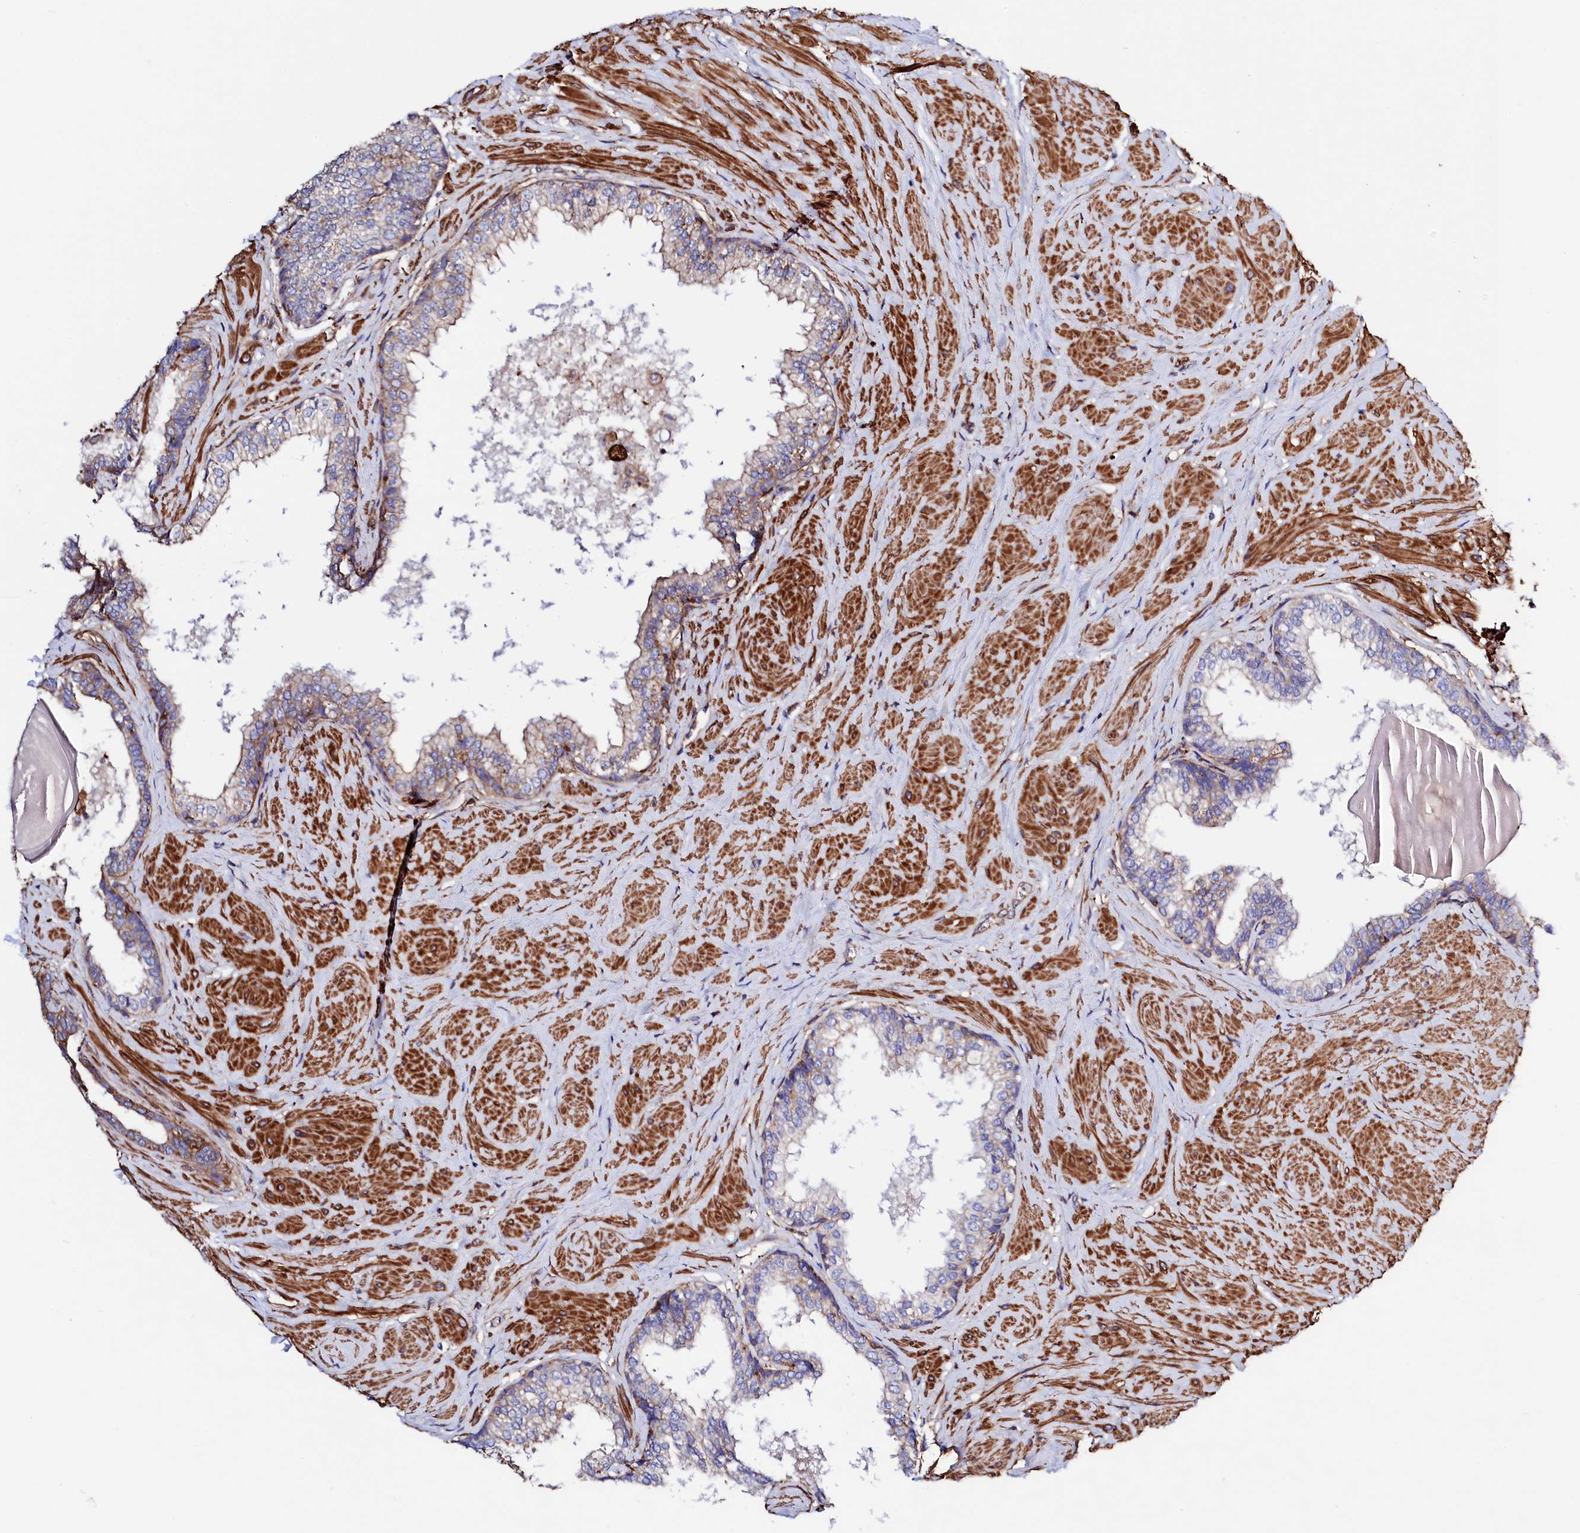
{"staining": {"intensity": "moderate", "quantity": "25%-75%", "location": "cytoplasmic/membranous"}, "tissue": "prostate", "cell_type": "Glandular cells", "image_type": "normal", "snomed": [{"axis": "morphology", "description": "Normal tissue, NOS"}, {"axis": "topography", "description": "Prostate"}], "caption": "Prostate stained with immunohistochemistry (IHC) demonstrates moderate cytoplasmic/membranous staining in approximately 25%-75% of glandular cells. The staining was performed using DAB (3,3'-diaminobenzidine) to visualize the protein expression in brown, while the nuclei were stained in blue with hematoxylin (Magnification: 20x).", "gene": "STAMBPL1", "patient": {"sex": "male", "age": 48}}